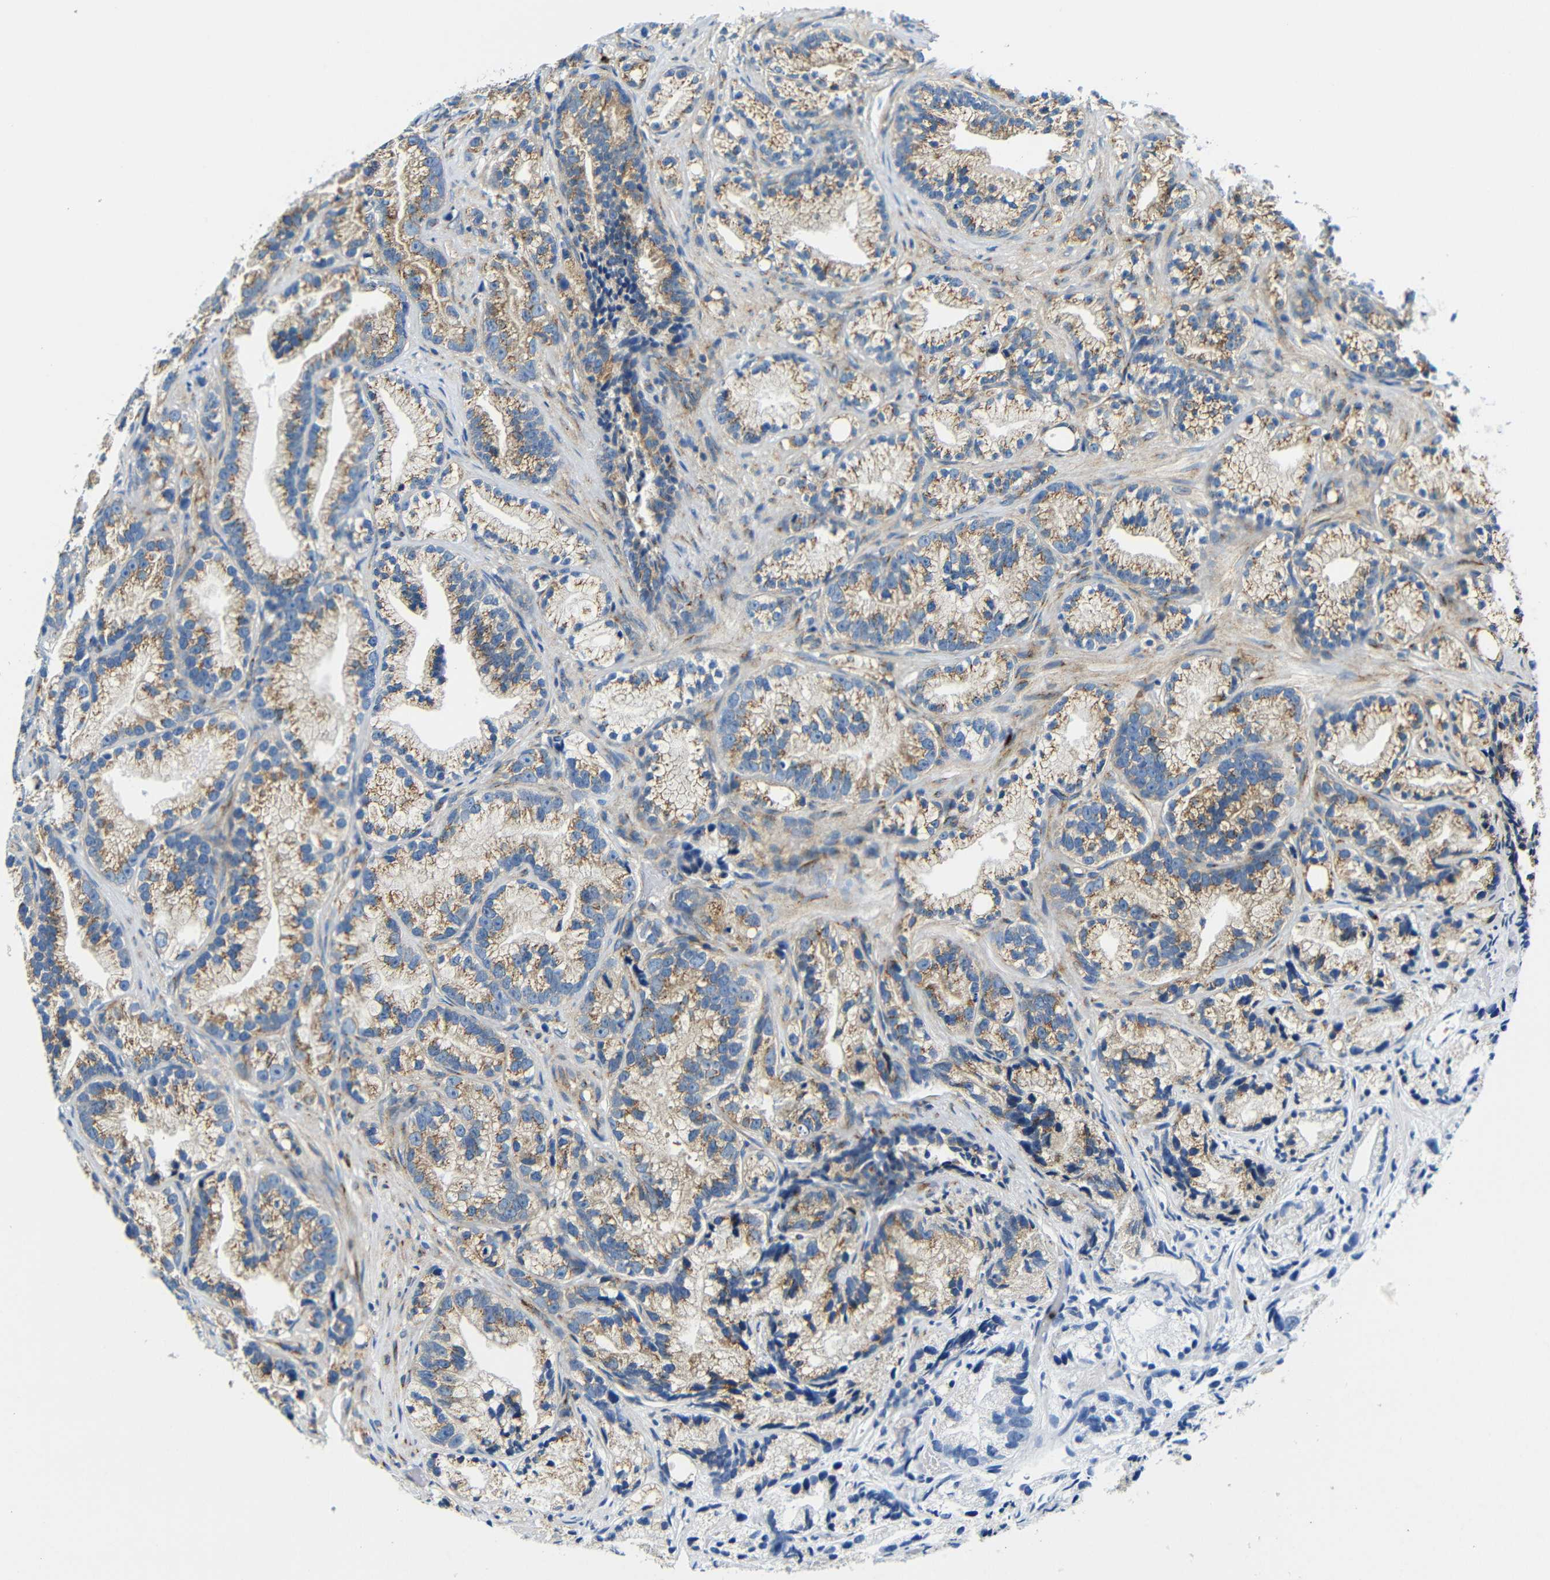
{"staining": {"intensity": "moderate", "quantity": "25%-75%", "location": "cytoplasmic/membranous"}, "tissue": "prostate cancer", "cell_type": "Tumor cells", "image_type": "cancer", "snomed": [{"axis": "morphology", "description": "Adenocarcinoma, Low grade"}, {"axis": "topography", "description": "Prostate"}], "caption": "This image shows immunohistochemistry staining of human prostate low-grade adenocarcinoma, with medium moderate cytoplasmic/membranous staining in about 25%-75% of tumor cells.", "gene": "USO1", "patient": {"sex": "male", "age": 89}}